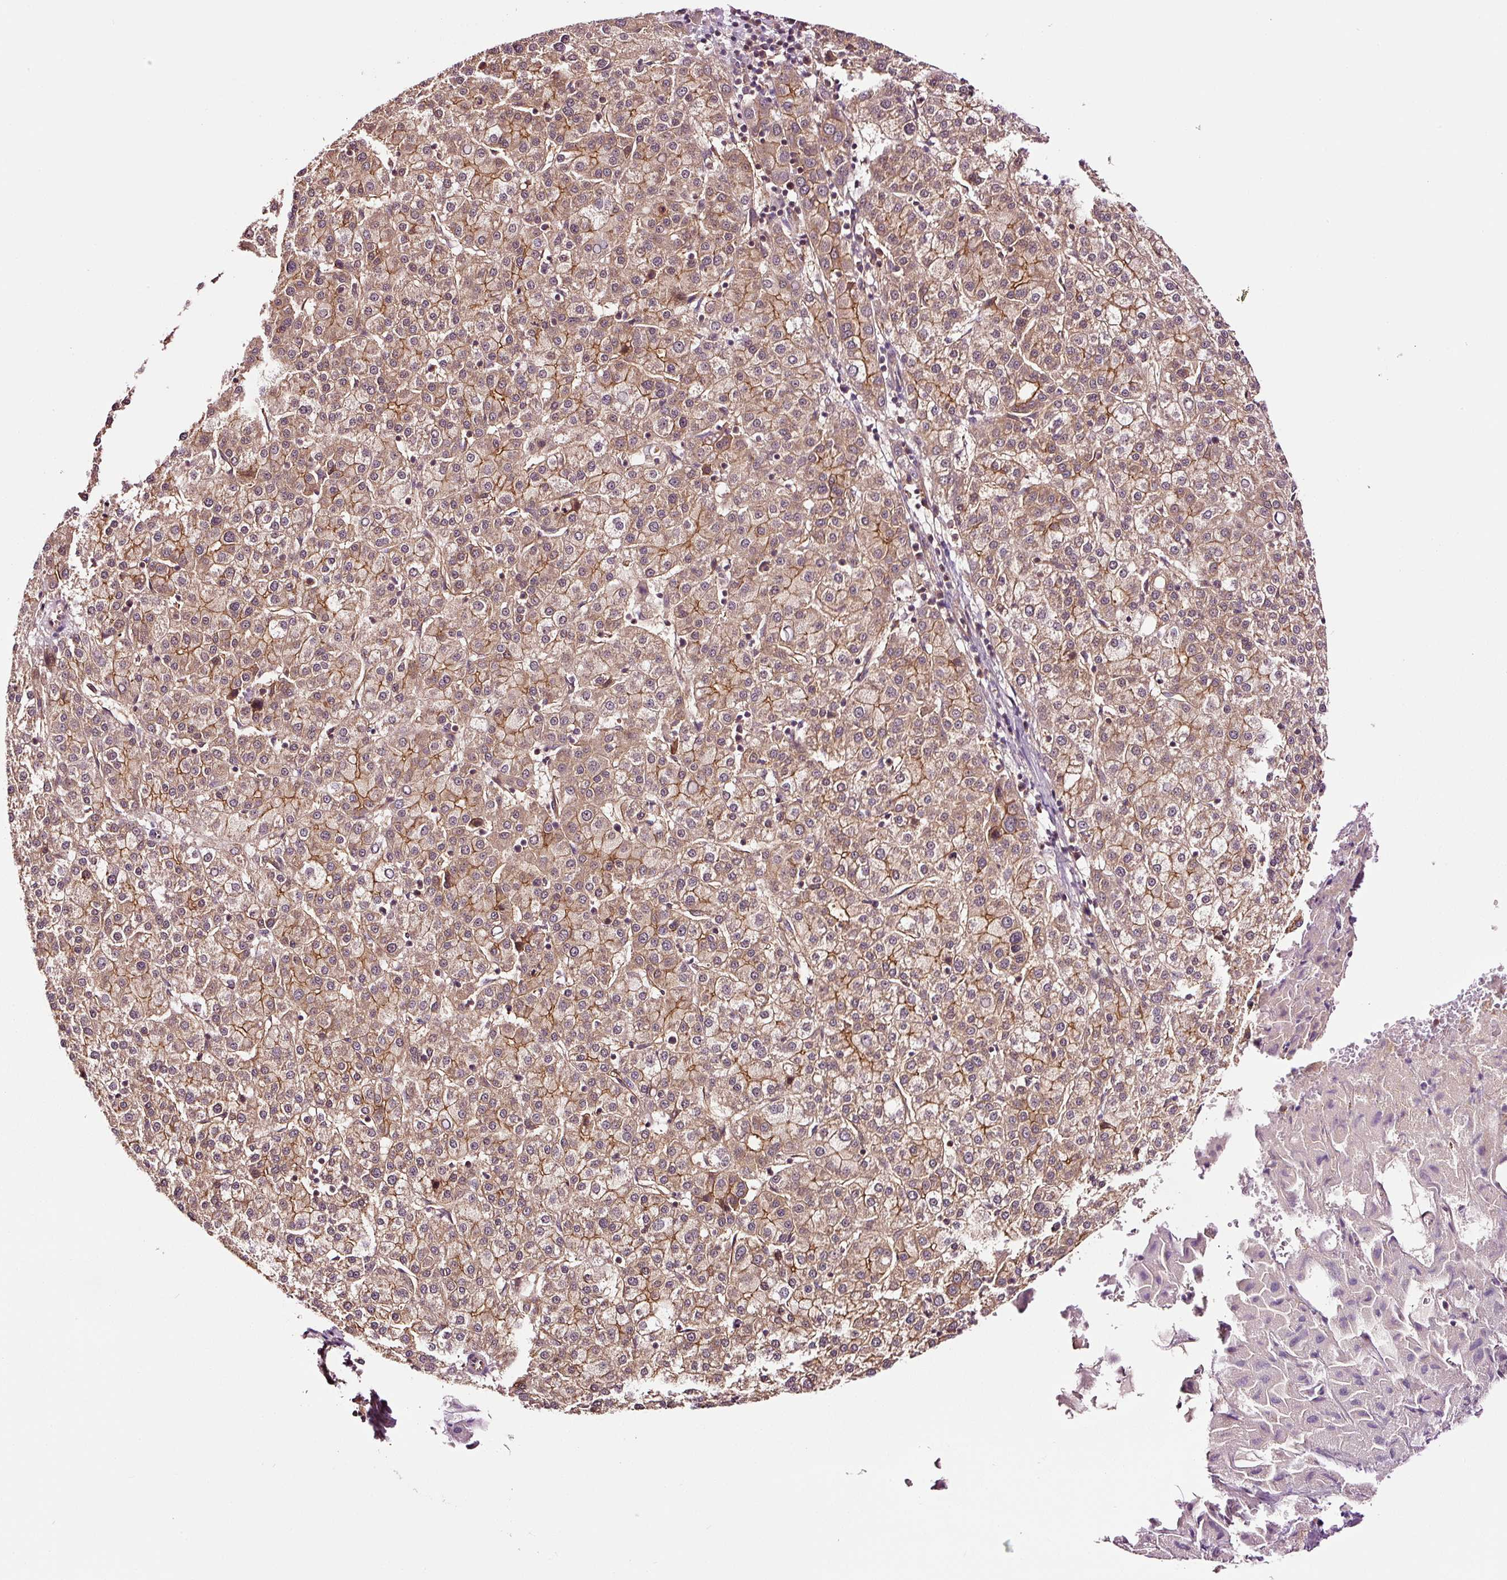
{"staining": {"intensity": "moderate", "quantity": ">75%", "location": "cytoplasmic/membranous"}, "tissue": "liver cancer", "cell_type": "Tumor cells", "image_type": "cancer", "snomed": [{"axis": "morphology", "description": "Carcinoma, Hepatocellular, NOS"}, {"axis": "topography", "description": "Liver"}], "caption": "Tumor cells show medium levels of moderate cytoplasmic/membranous positivity in approximately >75% of cells in liver hepatocellular carcinoma. Nuclei are stained in blue.", "gene": "METAP1", "patient": {"sex": "female", "age": 58}}